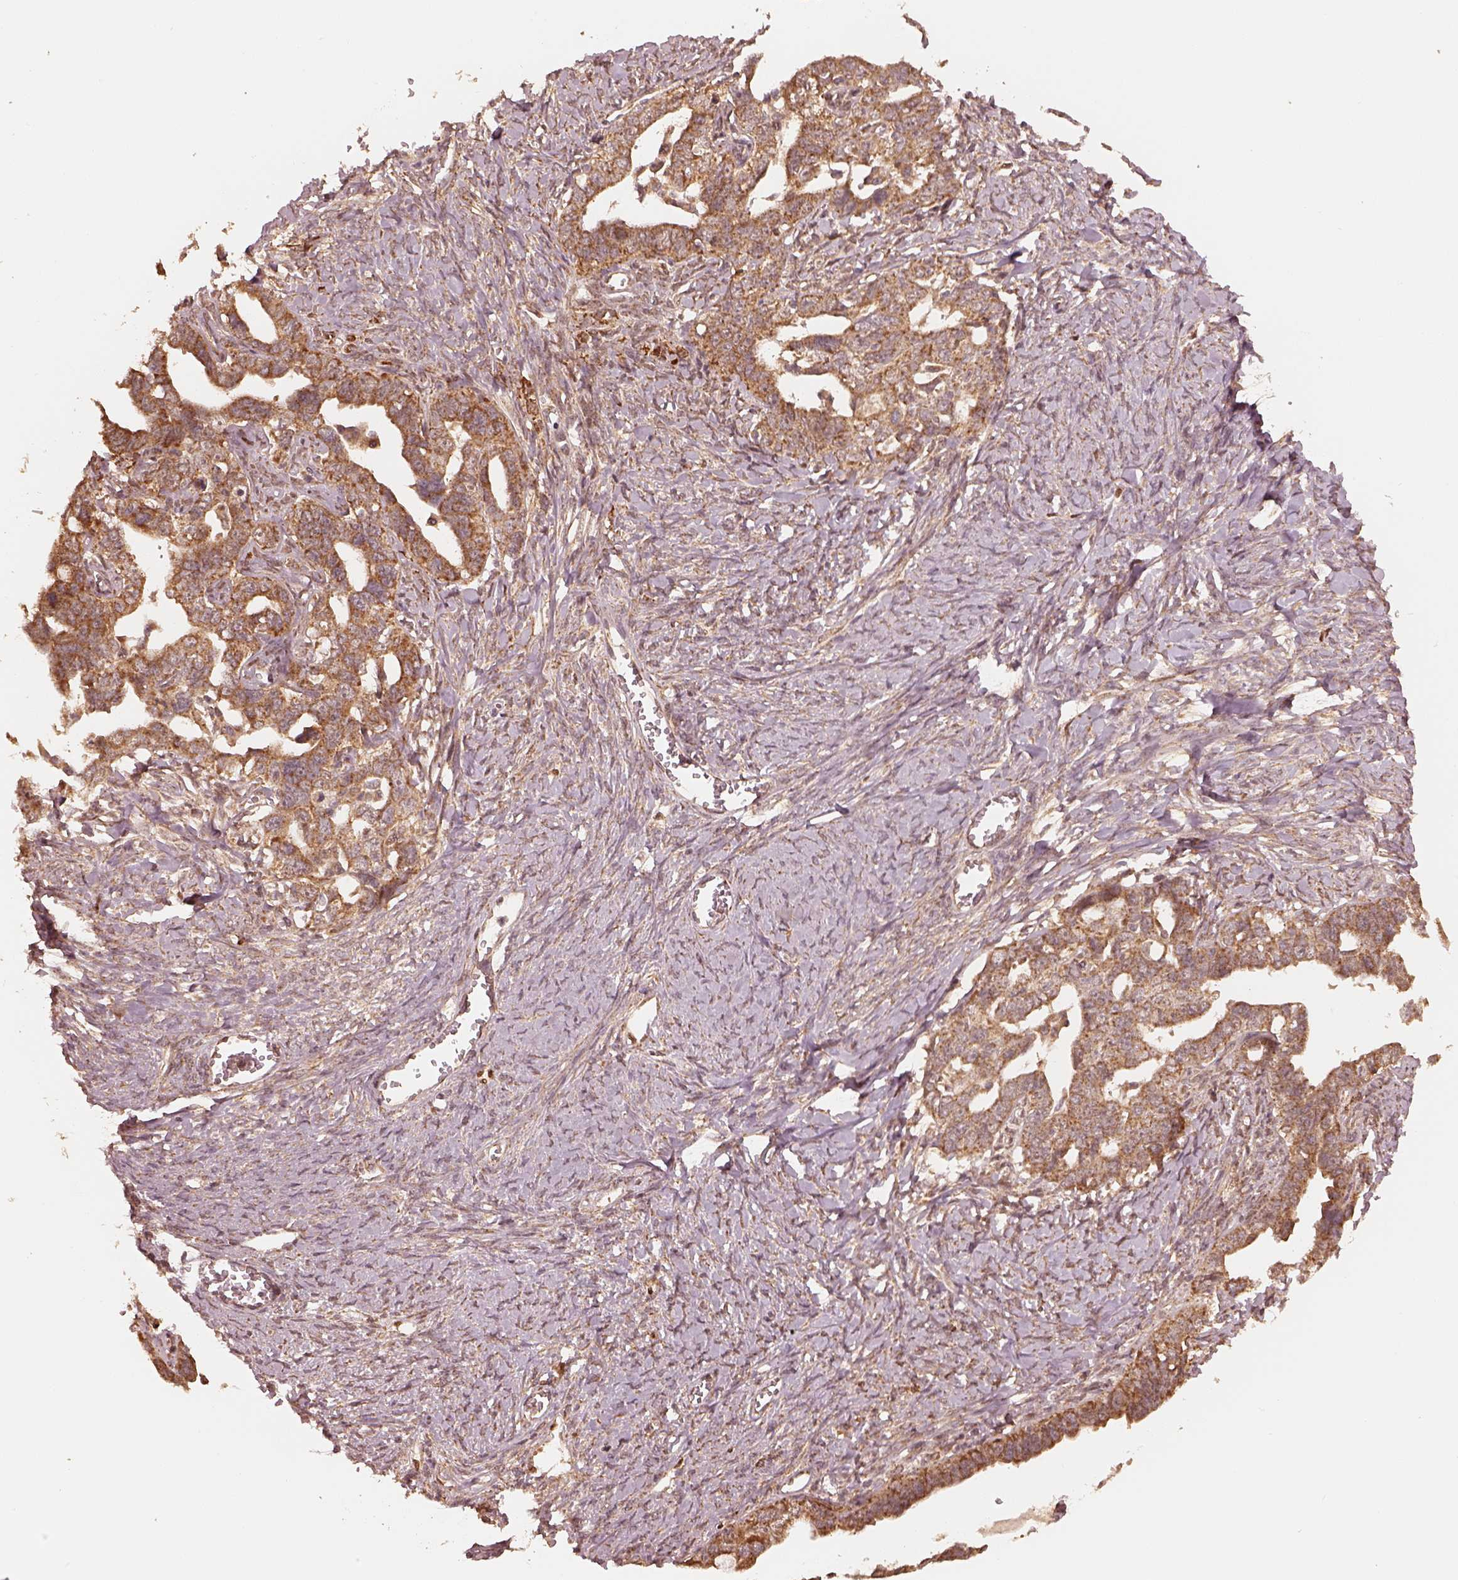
{"staining": {"intensity": "moderate", "quantity": ">75%", "location": "cytoplasmic/membranous"}, "tissue": "ovarian cancer", "cell_type": "Tumor cells", "image_type": "cancer", "snomed": [{"axis": "morphology", "description": "Cystadenocarcinoma, serous, NOS"}, {"axis": "topography", "description": "Ovary"}], "caption": "Immunohistochemical staining of serous cystadenocarcinoma (ovarian) exhibits medium levels of moderate cytoplasmic/membranous protein expression in approximately >75% of tumor cells.", "gene": "DNAJC25", "patient": {"sex": "female", "age": 69}}